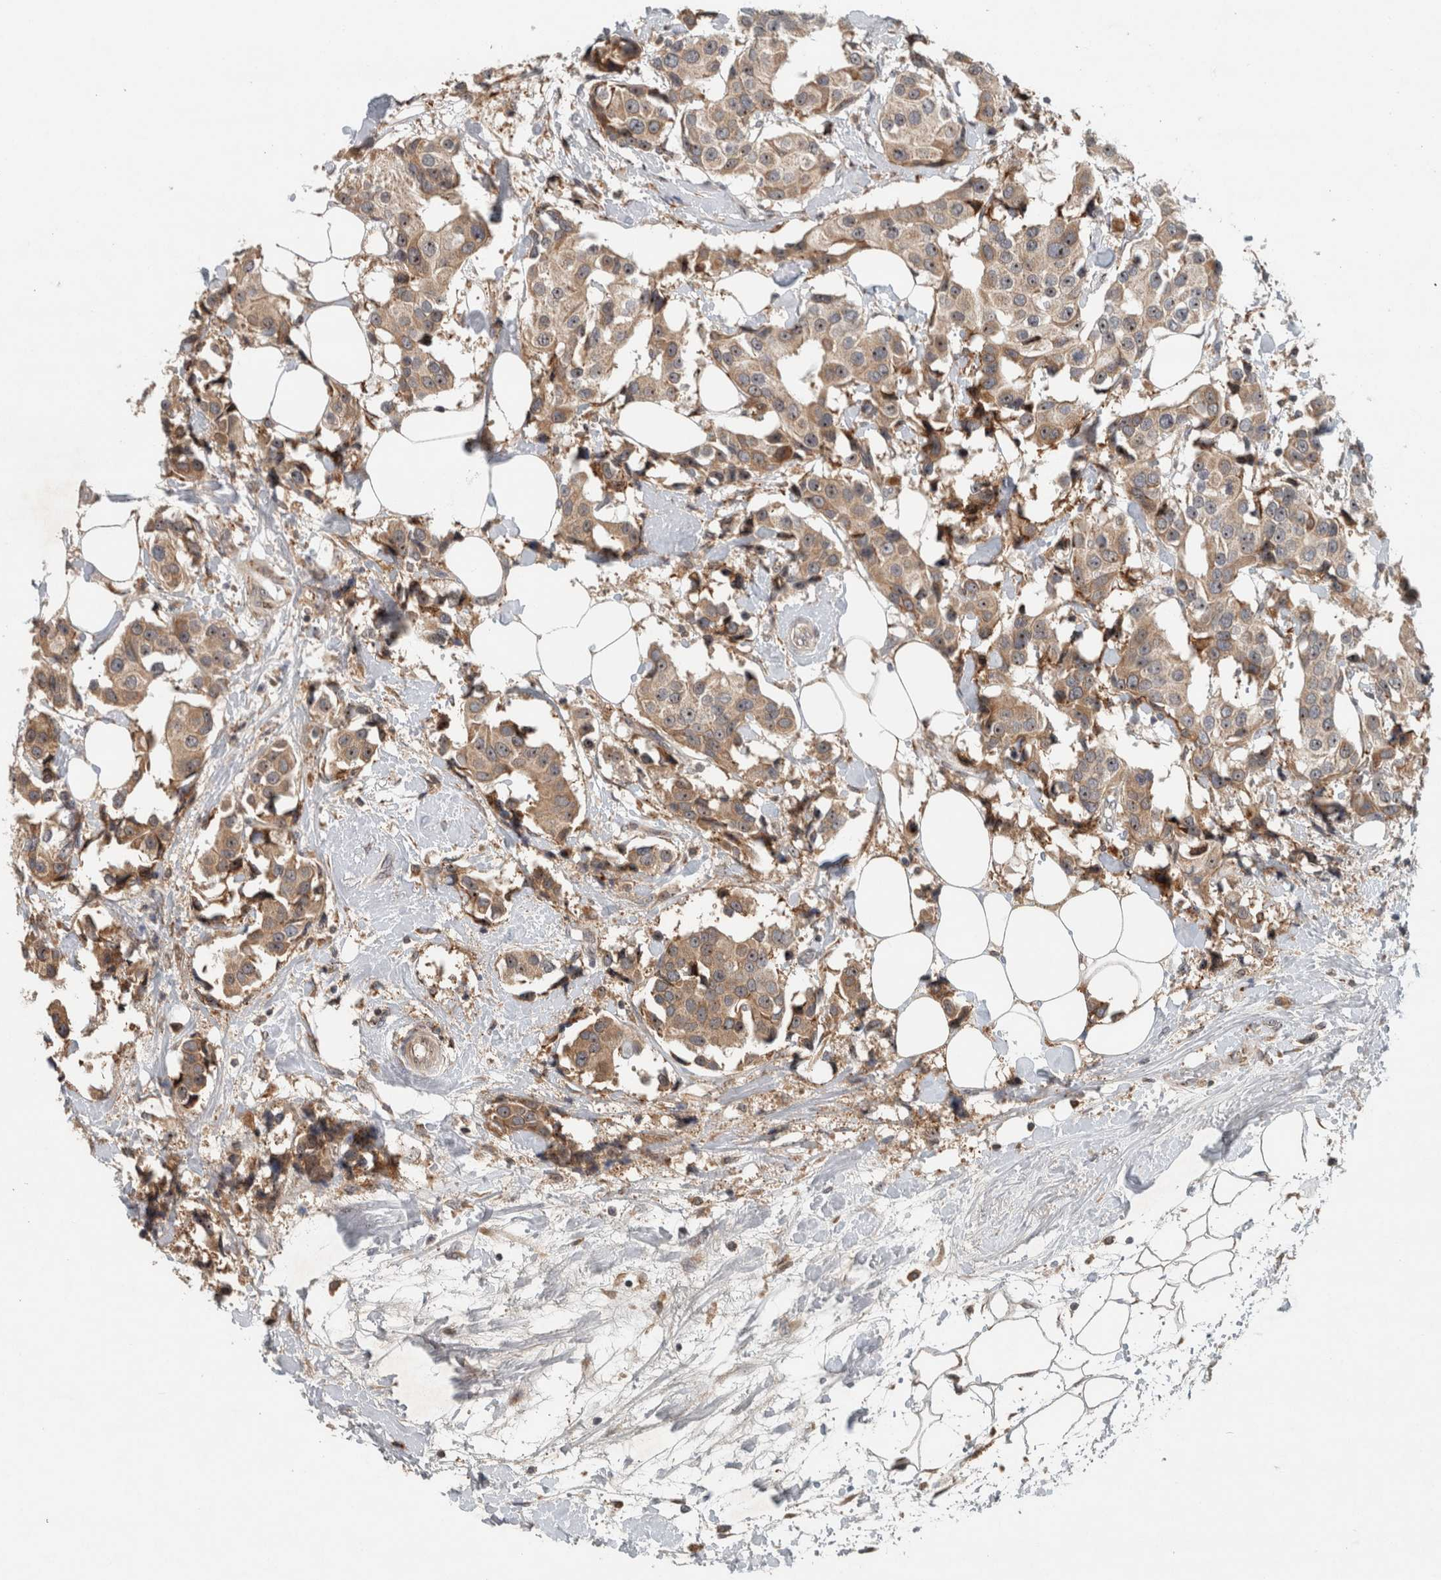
{"staining": {"intensity": "moderate", "quantity": ">75%", "location": "cytoplasmic/membranous,nuclear"}, "tissue": "breast cancer", "cell_type": "Tumor cells", "image_type": "cancer", "snomed": [{"axis": "morphology", "description": "Normal tissue, NOS"}, {"axis": "morphology", "description": "Duct carcinoma"}, {"axis": "topography", "description": "Breast"}], "caption": "High-power microscopy captured an immunohistochemistry image of breast cancer (invasive ductal carcinoma), revealing moderate cytoplasmic/membranous and nuclear expression in about >75% of tumor cells.", "gene": "GPR137B", "patient": {"sex": "female", "age": 39}}